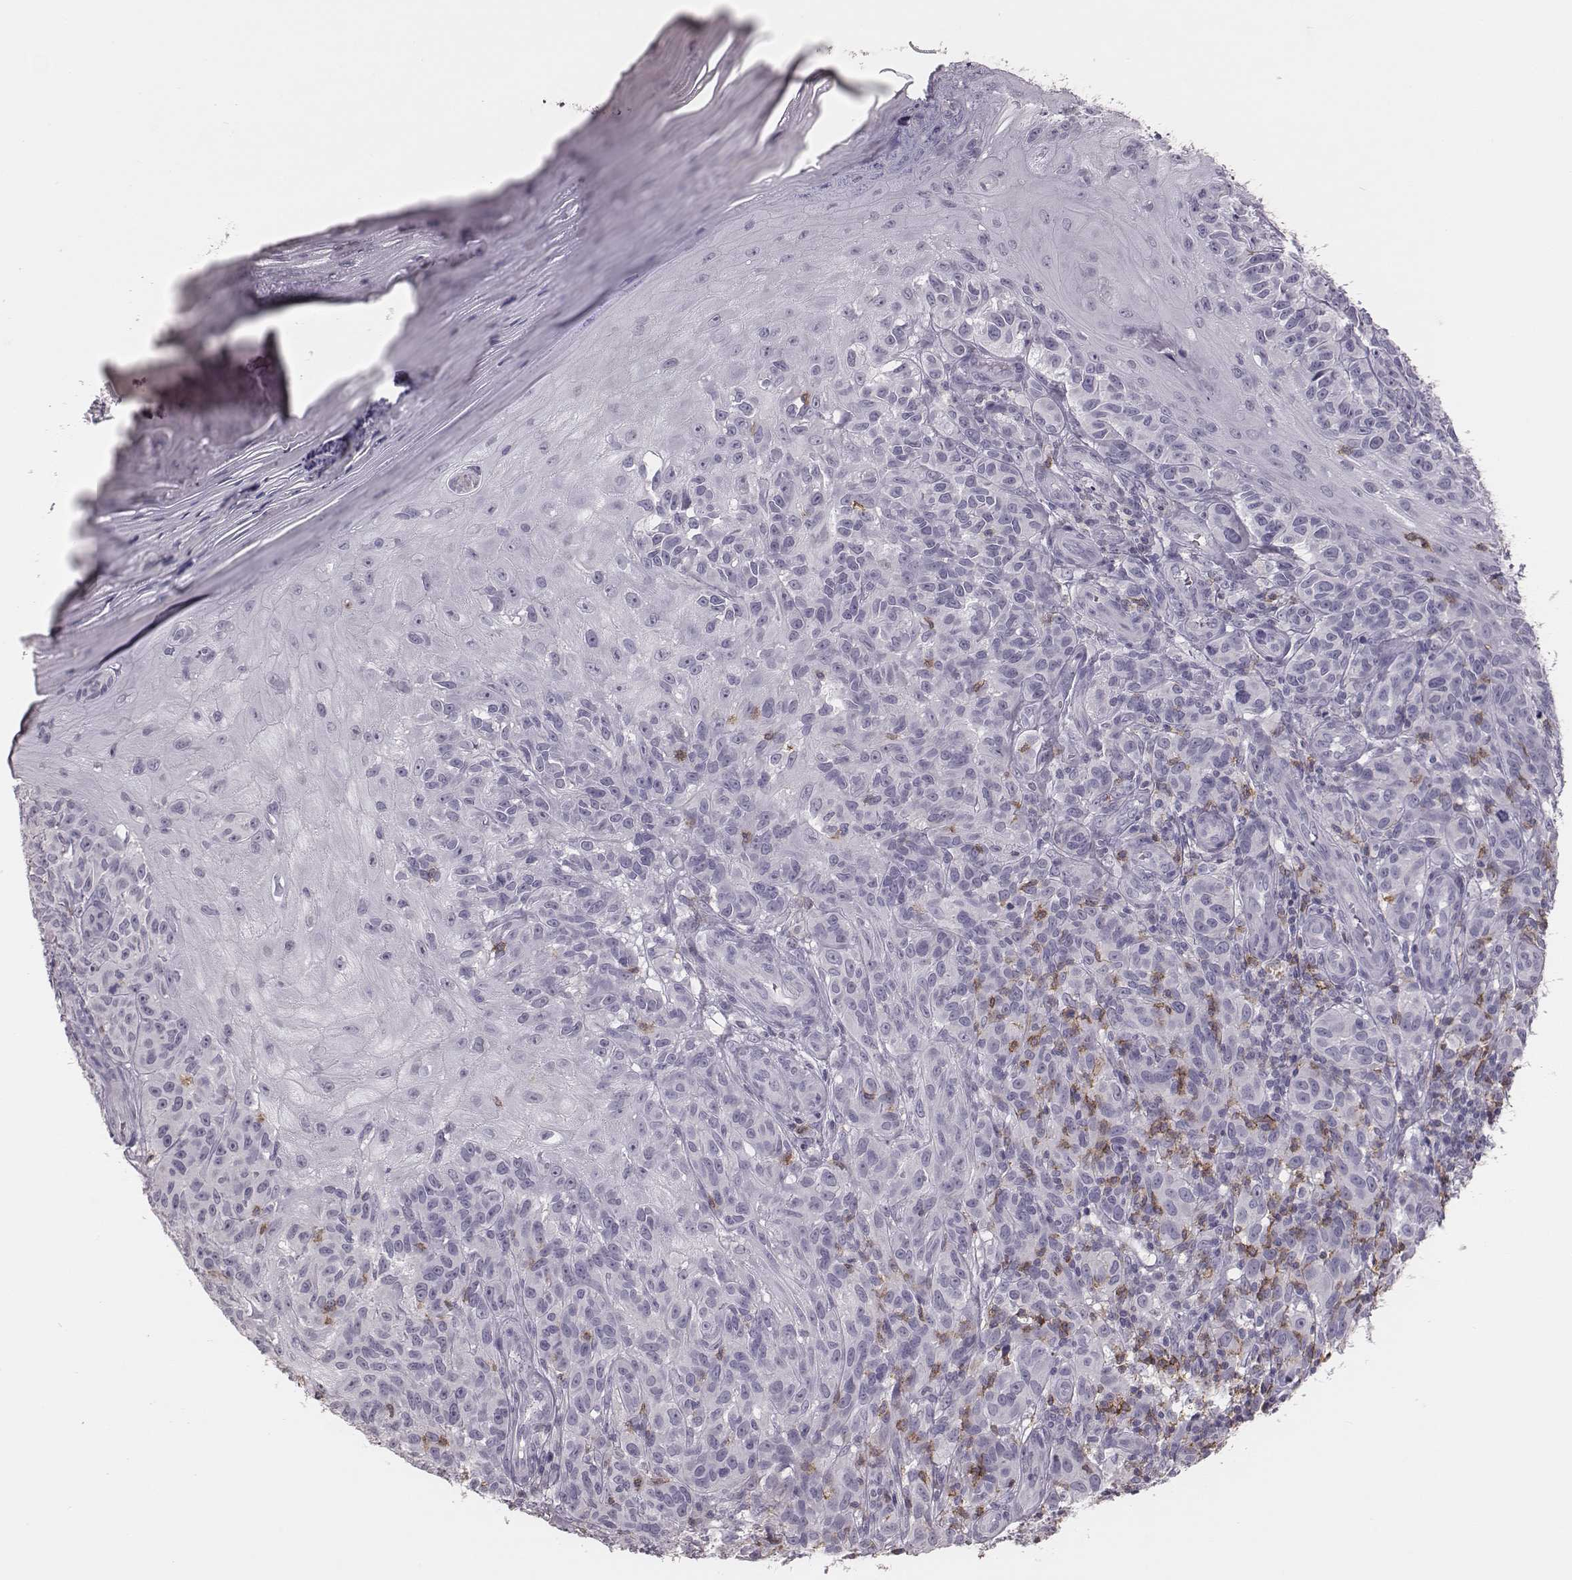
{"staining": {"intensity": "negative", "quantity": "none", "location": "none"}, "tissue": "melanoma", "cell_type": "Tumor cells", "image_type": "cancer", "snomed": [{"axis": "morphology", "description": "Malignant melanoma, NOS"}, {"axis": "topography", "description": "Skin"}], "caption": "This image is of melanoma stained with immunohistochemistry (IHC) to label a protein in brown with the nuclei are counter-stained blue. There is no expression in tumor cells.", "gene": "PDCD1", "patient": {"sex": "female", "age": 53}}